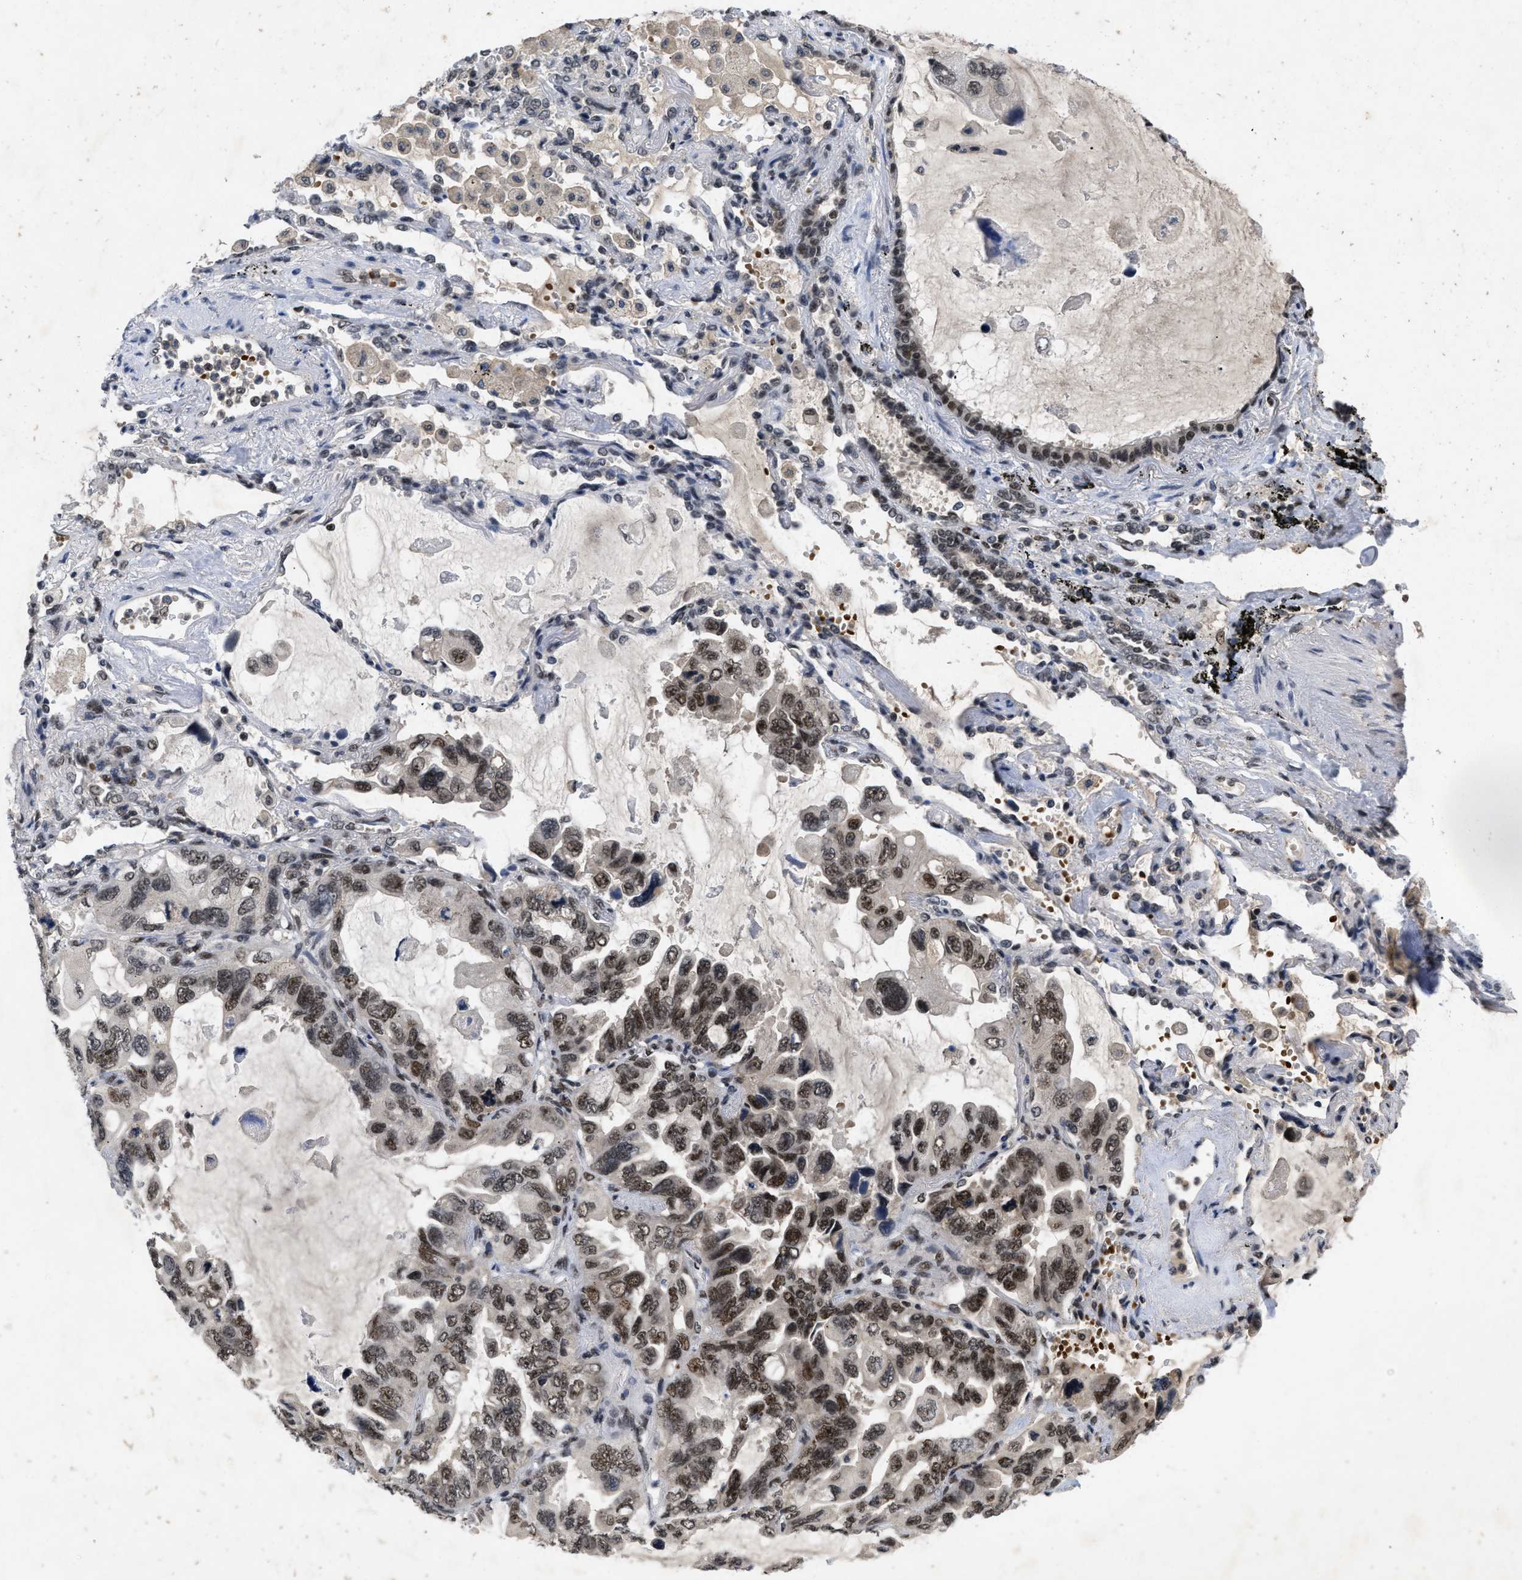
{"staining": {"intensity": "moderate", "quantity": ">75%", "location": "nuclear"}, "tissue": "lung cancer", "cell_type": "Tumor cells", "image_type": "cancer", "snomed": [{"axis": "morphology", "description": "Squamous cell carcinoma, NOS"}, {"axis": "topography", "description": "Lung"}], "caption": "Protein expression analysis of lung squamous cell carcinoma exhibits moderate nuclear expression in approximately >75% of tumor cells. Using DAB (brown) and hematoxylin (blue) stains, captured at high magnification using brightfield microscopy.", "gene": "ZNF346", "patient": {"sex": "female", "age": 73}}